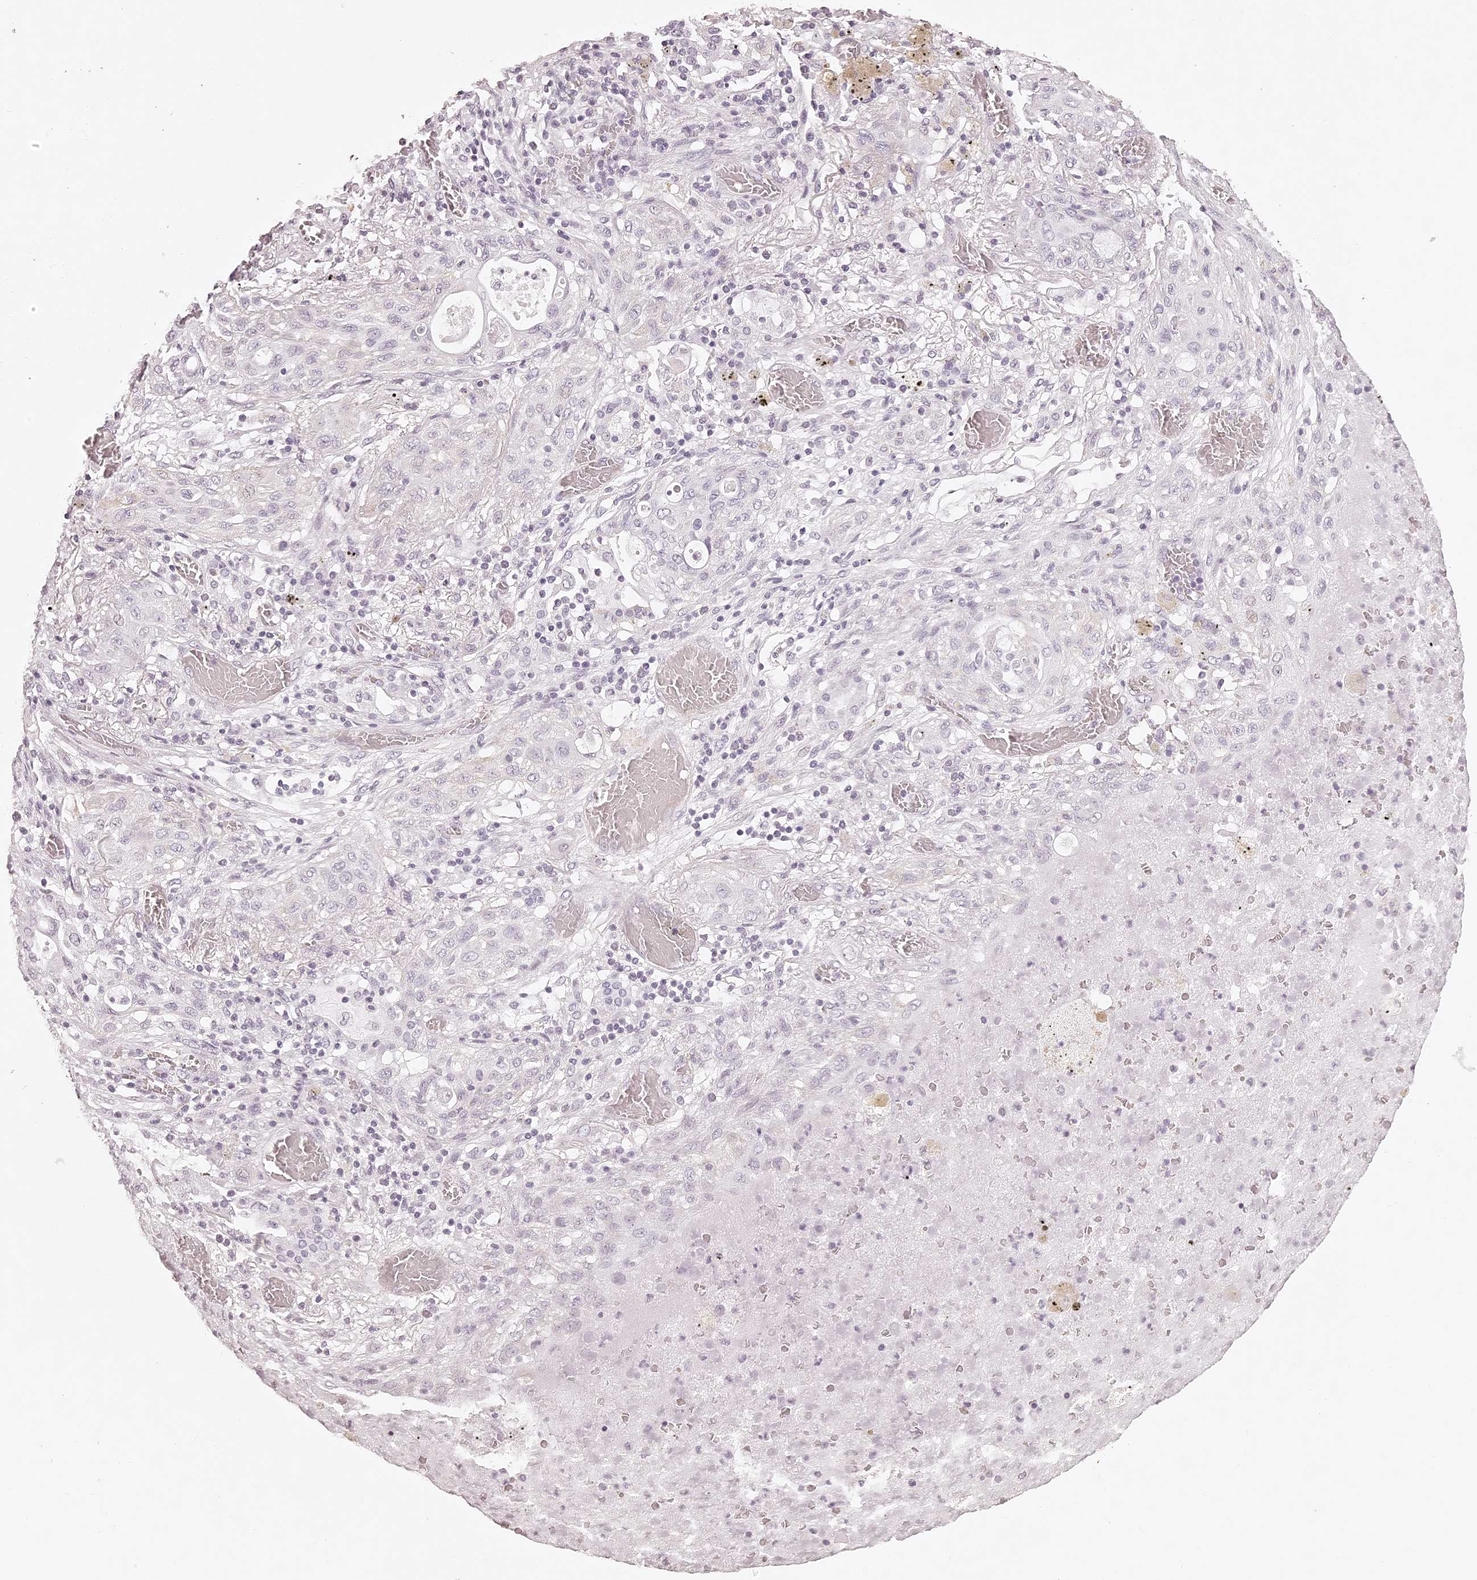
{"staining": {"intensity": "negative", "quantity": "none", "location": "none"}, "tissue": "lung cancer", "cell_type": "Tumor cells", "image_type": "cancer", "snomed": [{"axis": "morphology", "description": "Squamous cell carcinoma, NOS"}, {"axis": "topography", "description": "Lung"}], "caption": "This is an immunohistochemistry (IHC) histopathology image of lung squamous cell carcinoma. There is no positivity in tumor cells.", "gene": "ELAPOR1", "patient": {"sex": "female", "age": 47}}